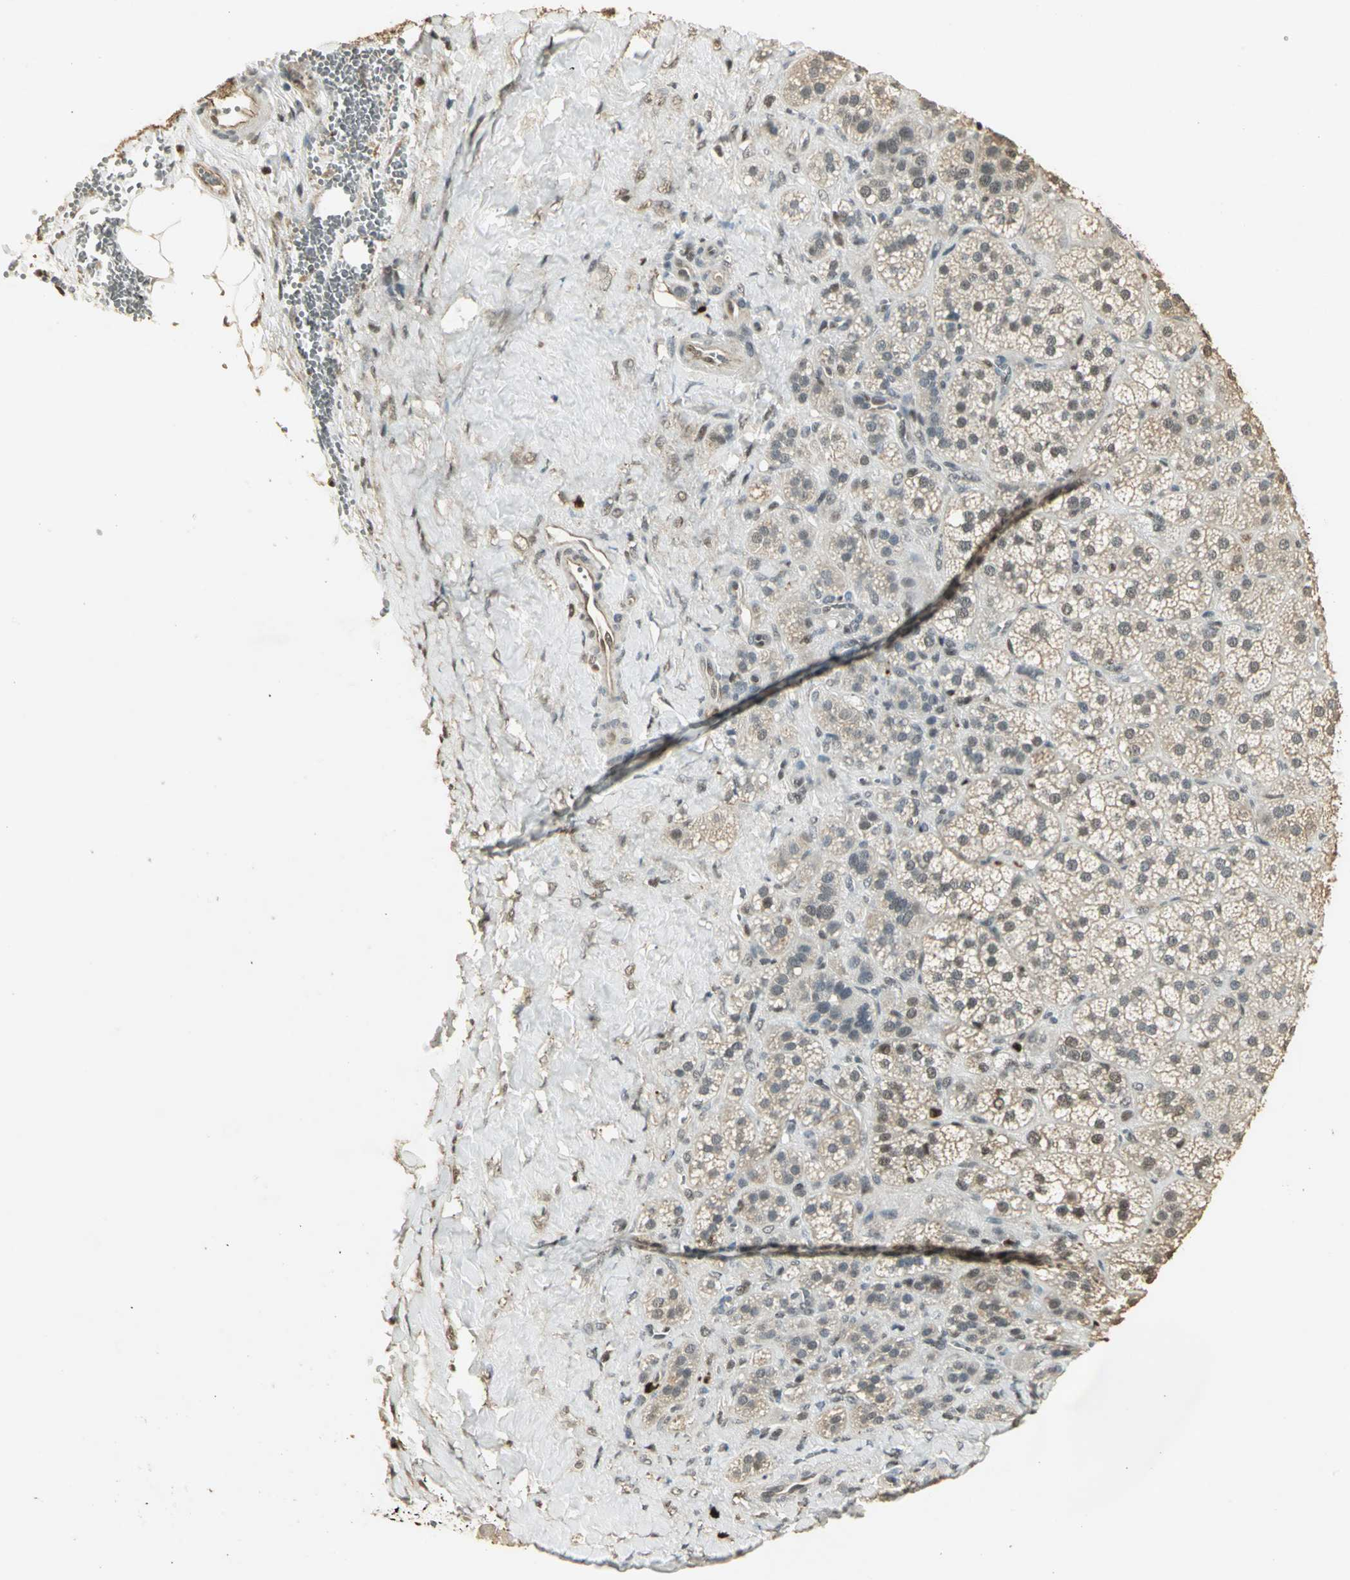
{"staining": {"intensity": "weak", "quantity": "25%-75%", "location": "cytoplasmic/membranous,nuclear"}, "tissue": "adrenal gland", "cell_type": "Glandular cells", "image_type": "normal", "snomed": [{"axis": "morphology", "description": "Normal tissue, NOS"}, {"axis": "topography", "description": "Adrenal gland"}], "caption": "DAB immunohistochemical staining of benign adrenal gland demonstrates weak cytoplasmic/membranous,nuclear protein positivity in about 25%-75% of glandular cells. The staining was performed using DAB (3,3'-diaminobenzidine) to visualize the protein expression in brown, while the nuclei were stained in blue with hematoxylin (Magnification: 20x).", "gene": "ELF1", "patient": {"sex": "female", "age": 71}}